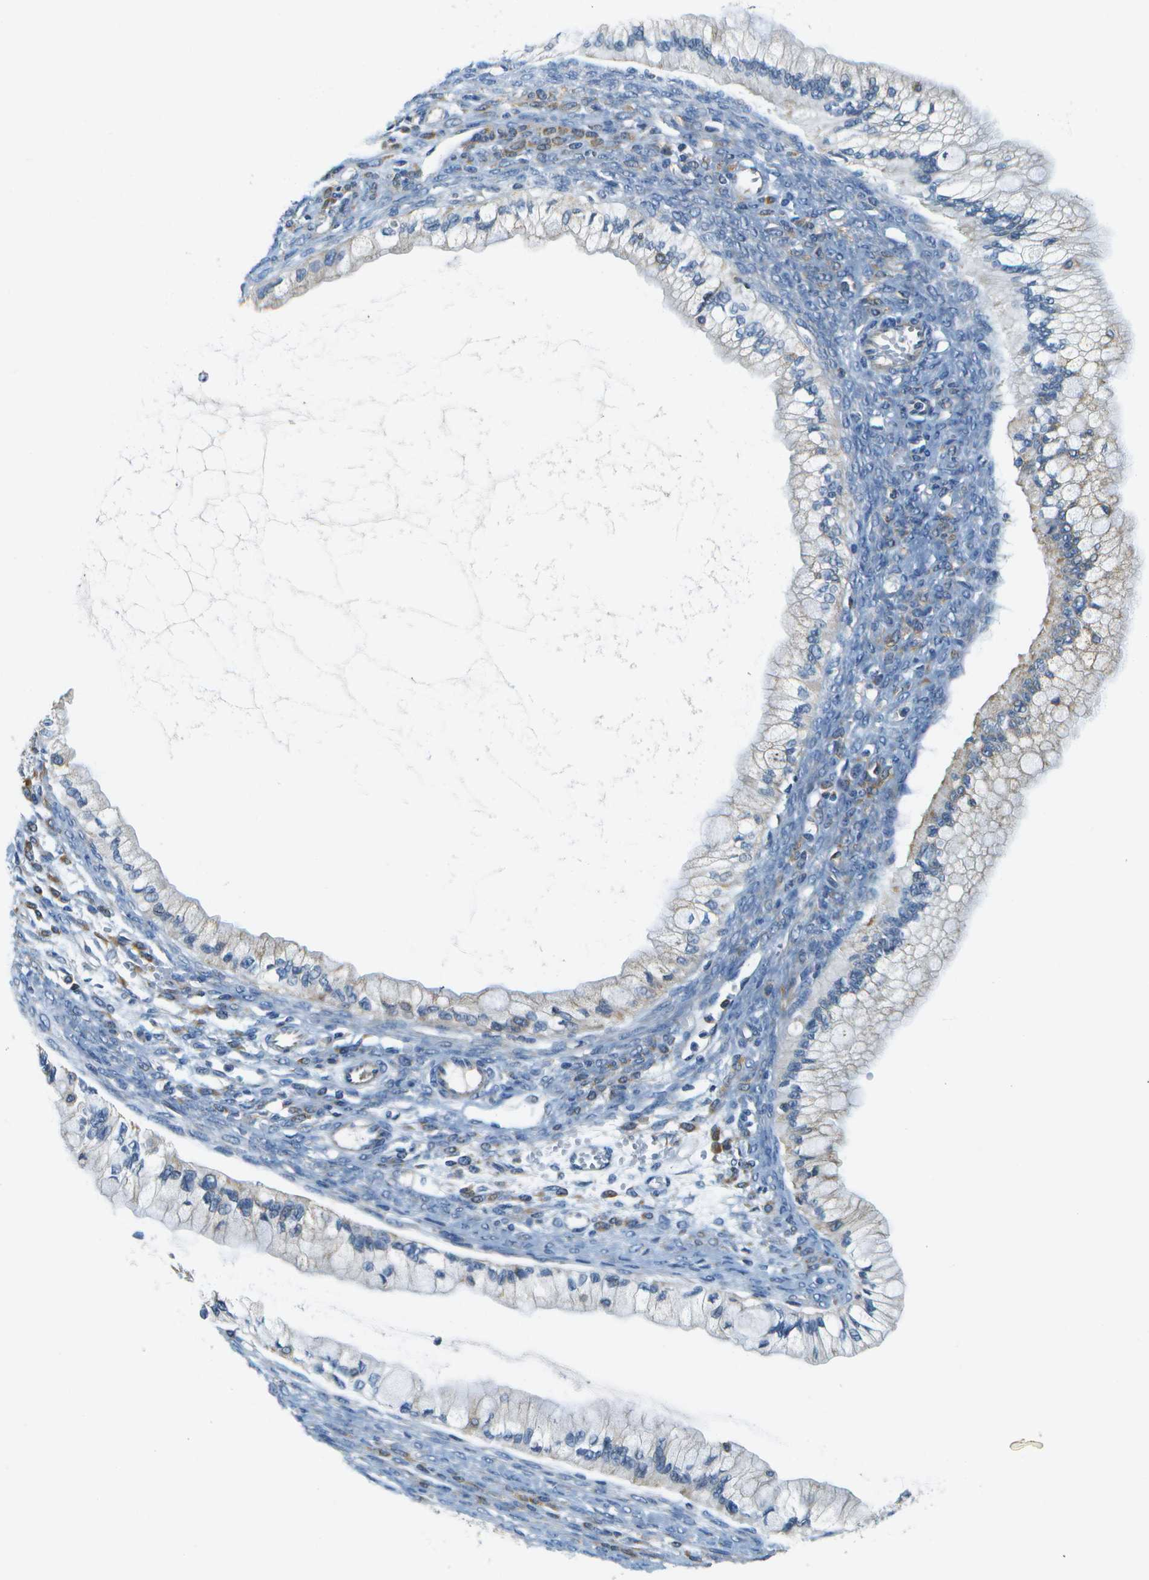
{"staining": {"intensity": "weak", "quantity": "<25%", "location": "cytoplasmic/membranous"}, "tissue": "ovarian cancer", "cell_type": "Tumor cells", "image_type": "cancer", "snomed": [{"axis": "morphology", "description": "Cystadenocarcinoma, mucinous, NOS"}, {"axis": "topography", "description": "Ovary"}], "caption": "High power microscopy image of an immunohistochemistry (IHC) micrograph of ovarian mucinous cystadenocarcinoma, revealing no significant expression in tumor cells.", "gene": "PTGIS", "patient": {"sex": "female", "age": 57}}